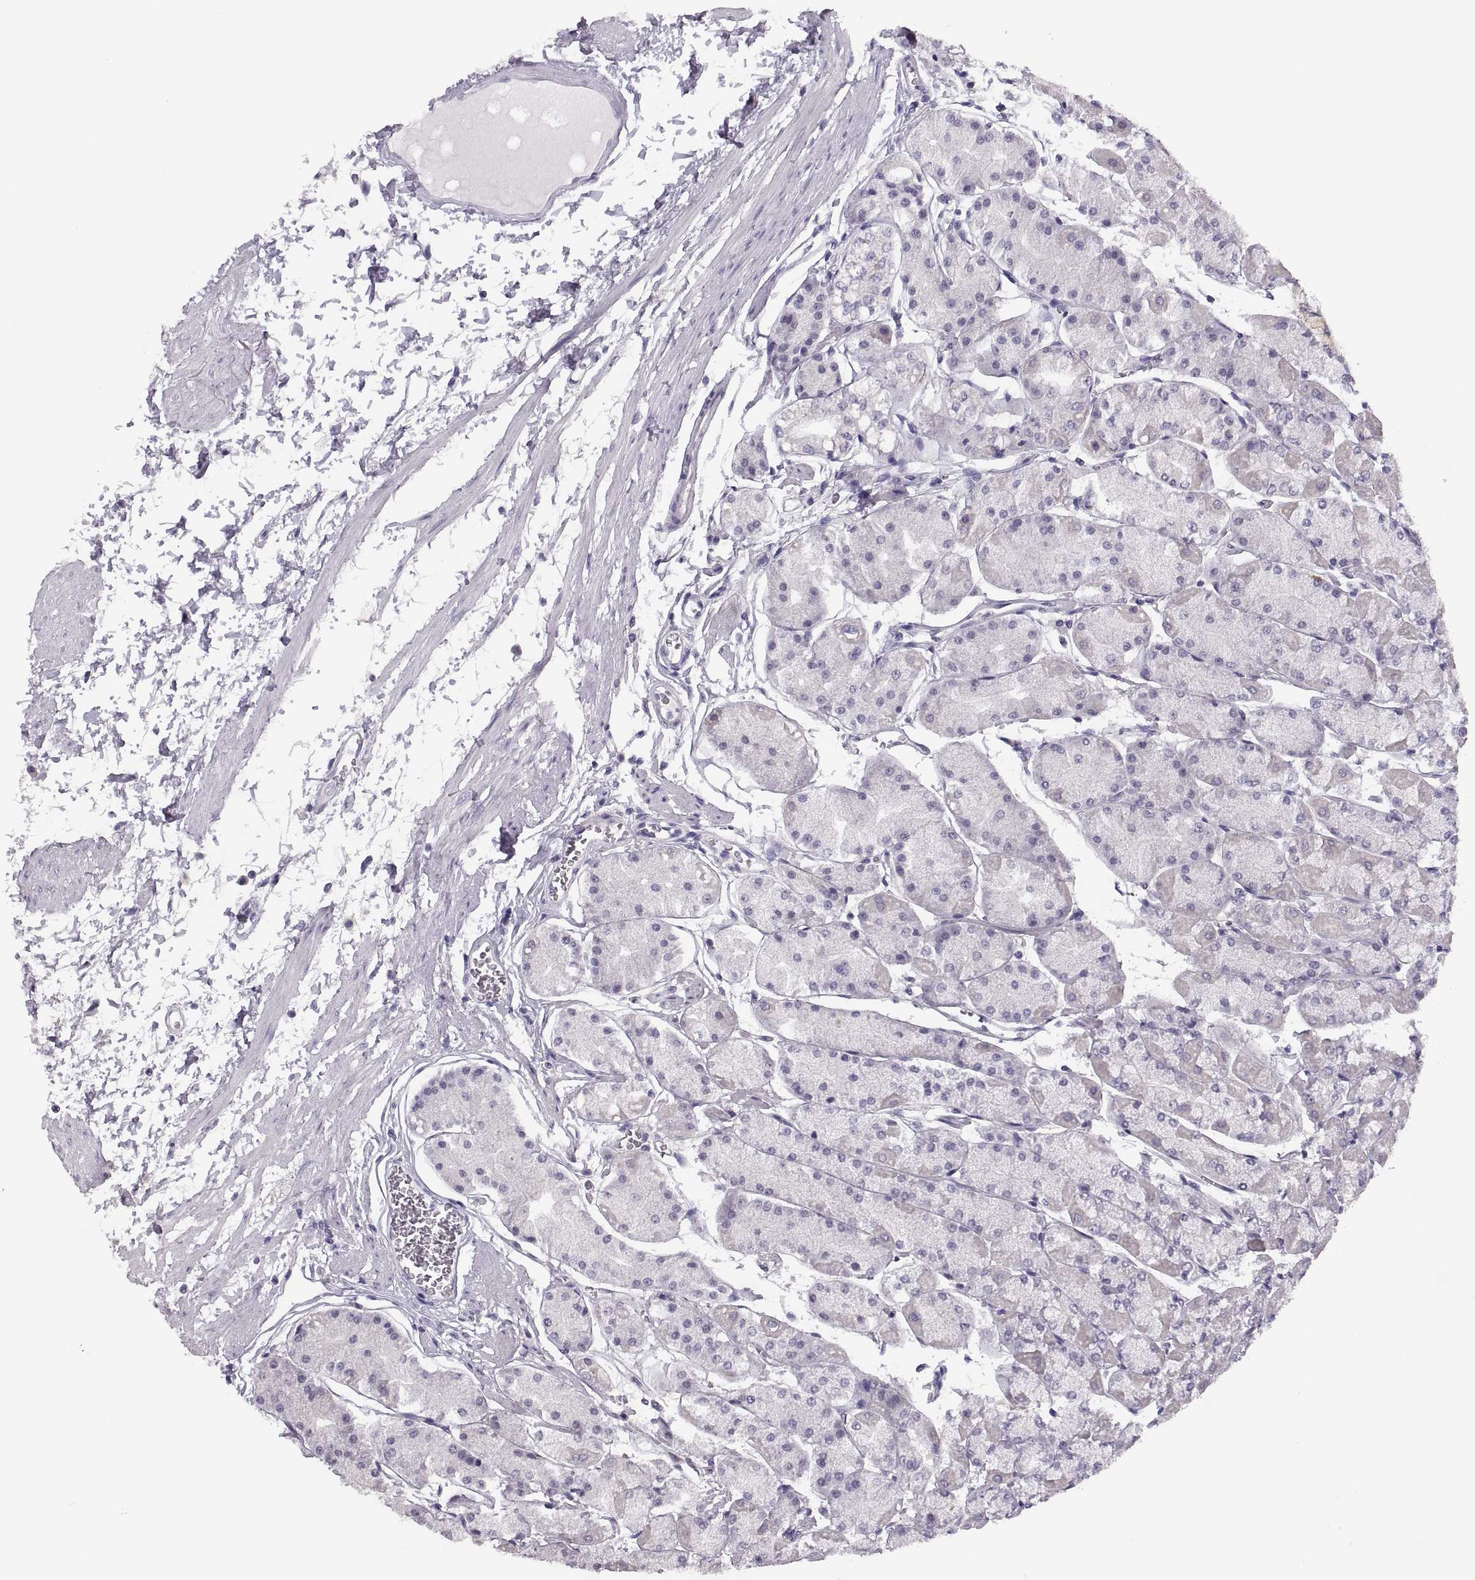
{"staining": {"intensity": "negative", "quantity": "none", "location": "none"}, "tissue": "stomach", "cell_type": "Glandular cells", "image_type": "normal", "snomed": [{"axis": "morphology", "description": "Normal tissue, NOS"}, {"axis": "topography", "description": "Stomach, upper"}], "caption": "Glandular cells are negative for protein expression in benign human stomach. (DAB (3,3'-diaminobenzidine) IHC with hematoxylin counter stain).", "gene": "TTC21A", "patient": {"sex": "male", "age": 60}}